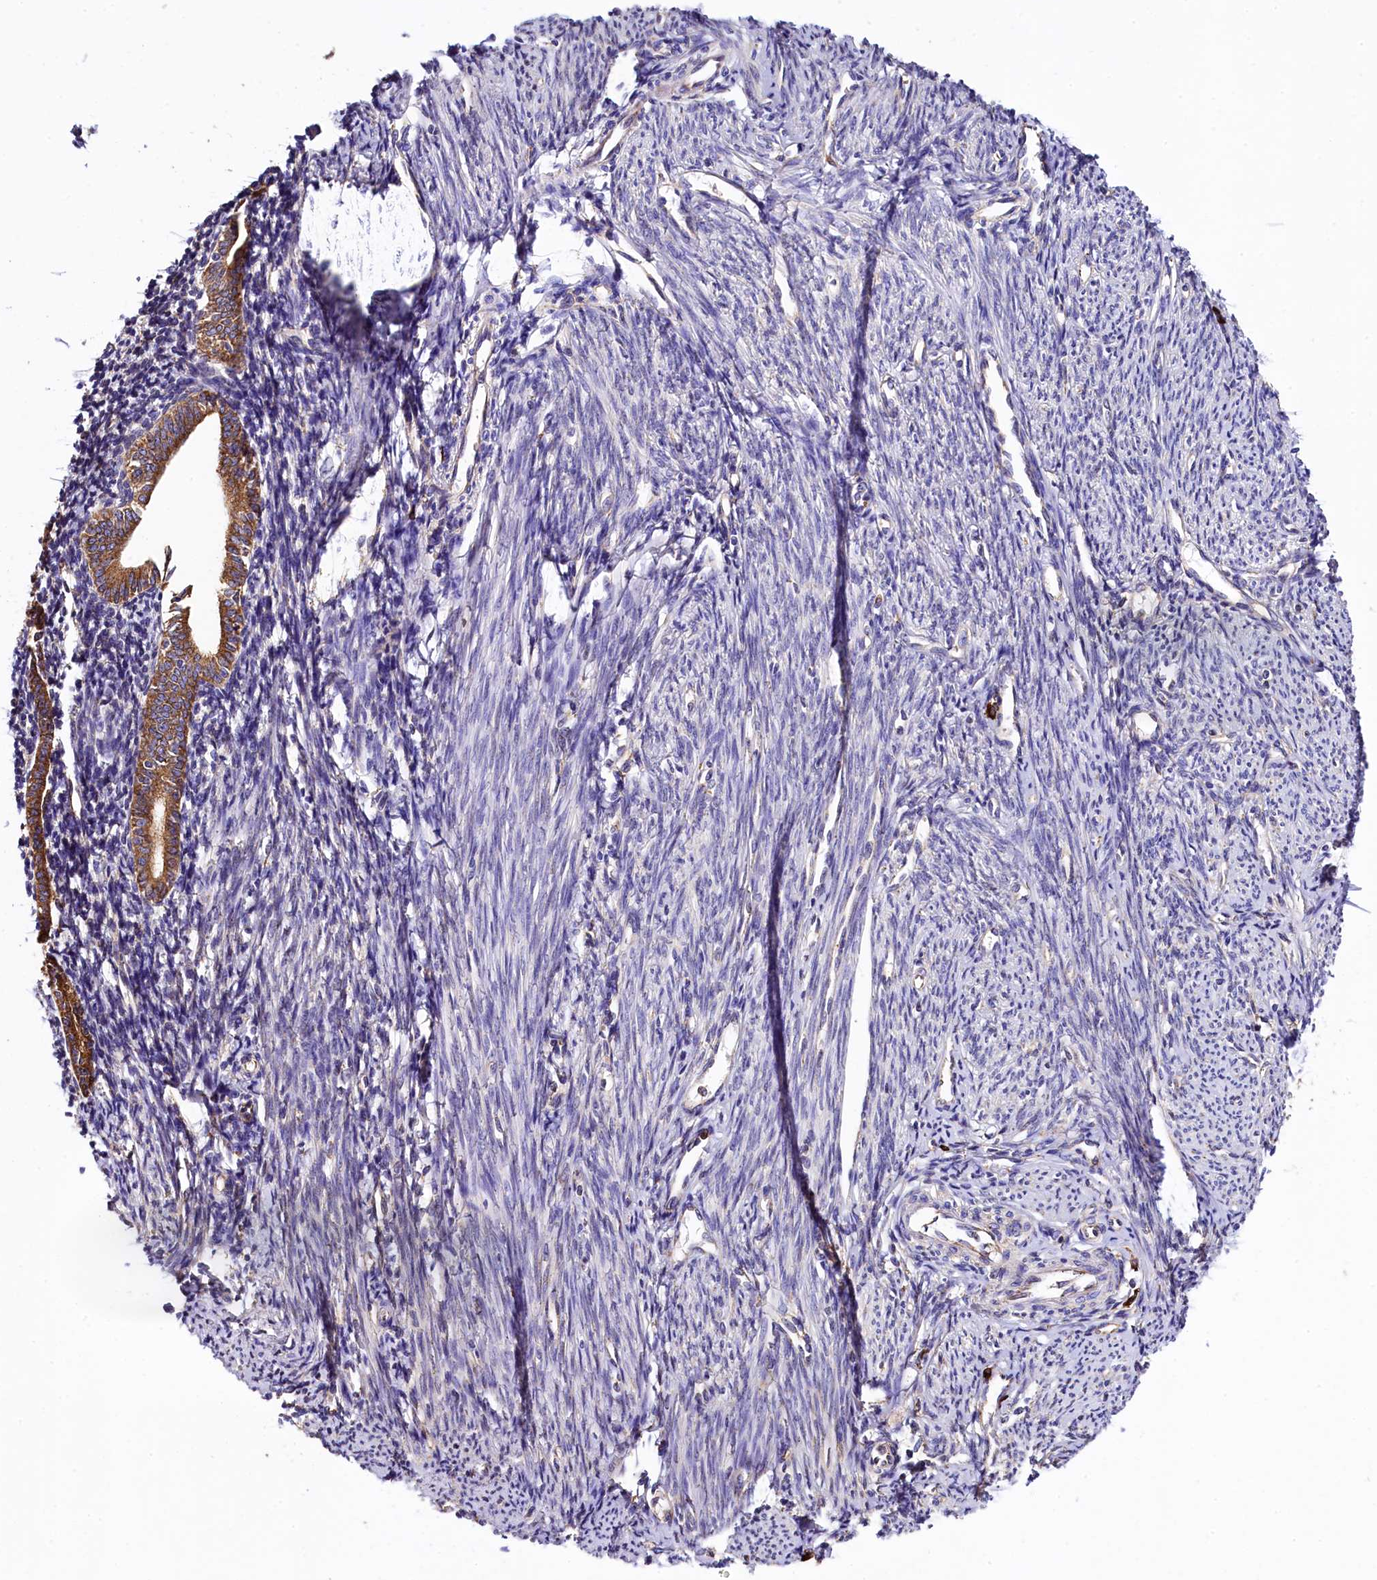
{"staining": {"intensity": "moderate", "quantity": "25%-75%", "location": "cytoplasmic/membranous"}, "tissue": "endometrium", "cell_type": "Cells in endometrial stroma", "image_type": "normal", "snomed": [{"axis": "morphology", "description": "Normal tissue, NOS"}, {"axis": "topography", "description": "Endometrium"}], "caption": "The image exhibits immunohistochemical staining of normal endometrium. There is moderate cytoplasmic/membranous expression is present in approximately 25%-75% of cells in endometrial stroma.", "gene": "CAPS2", "patient": {"sex": "female", "age": 56}}